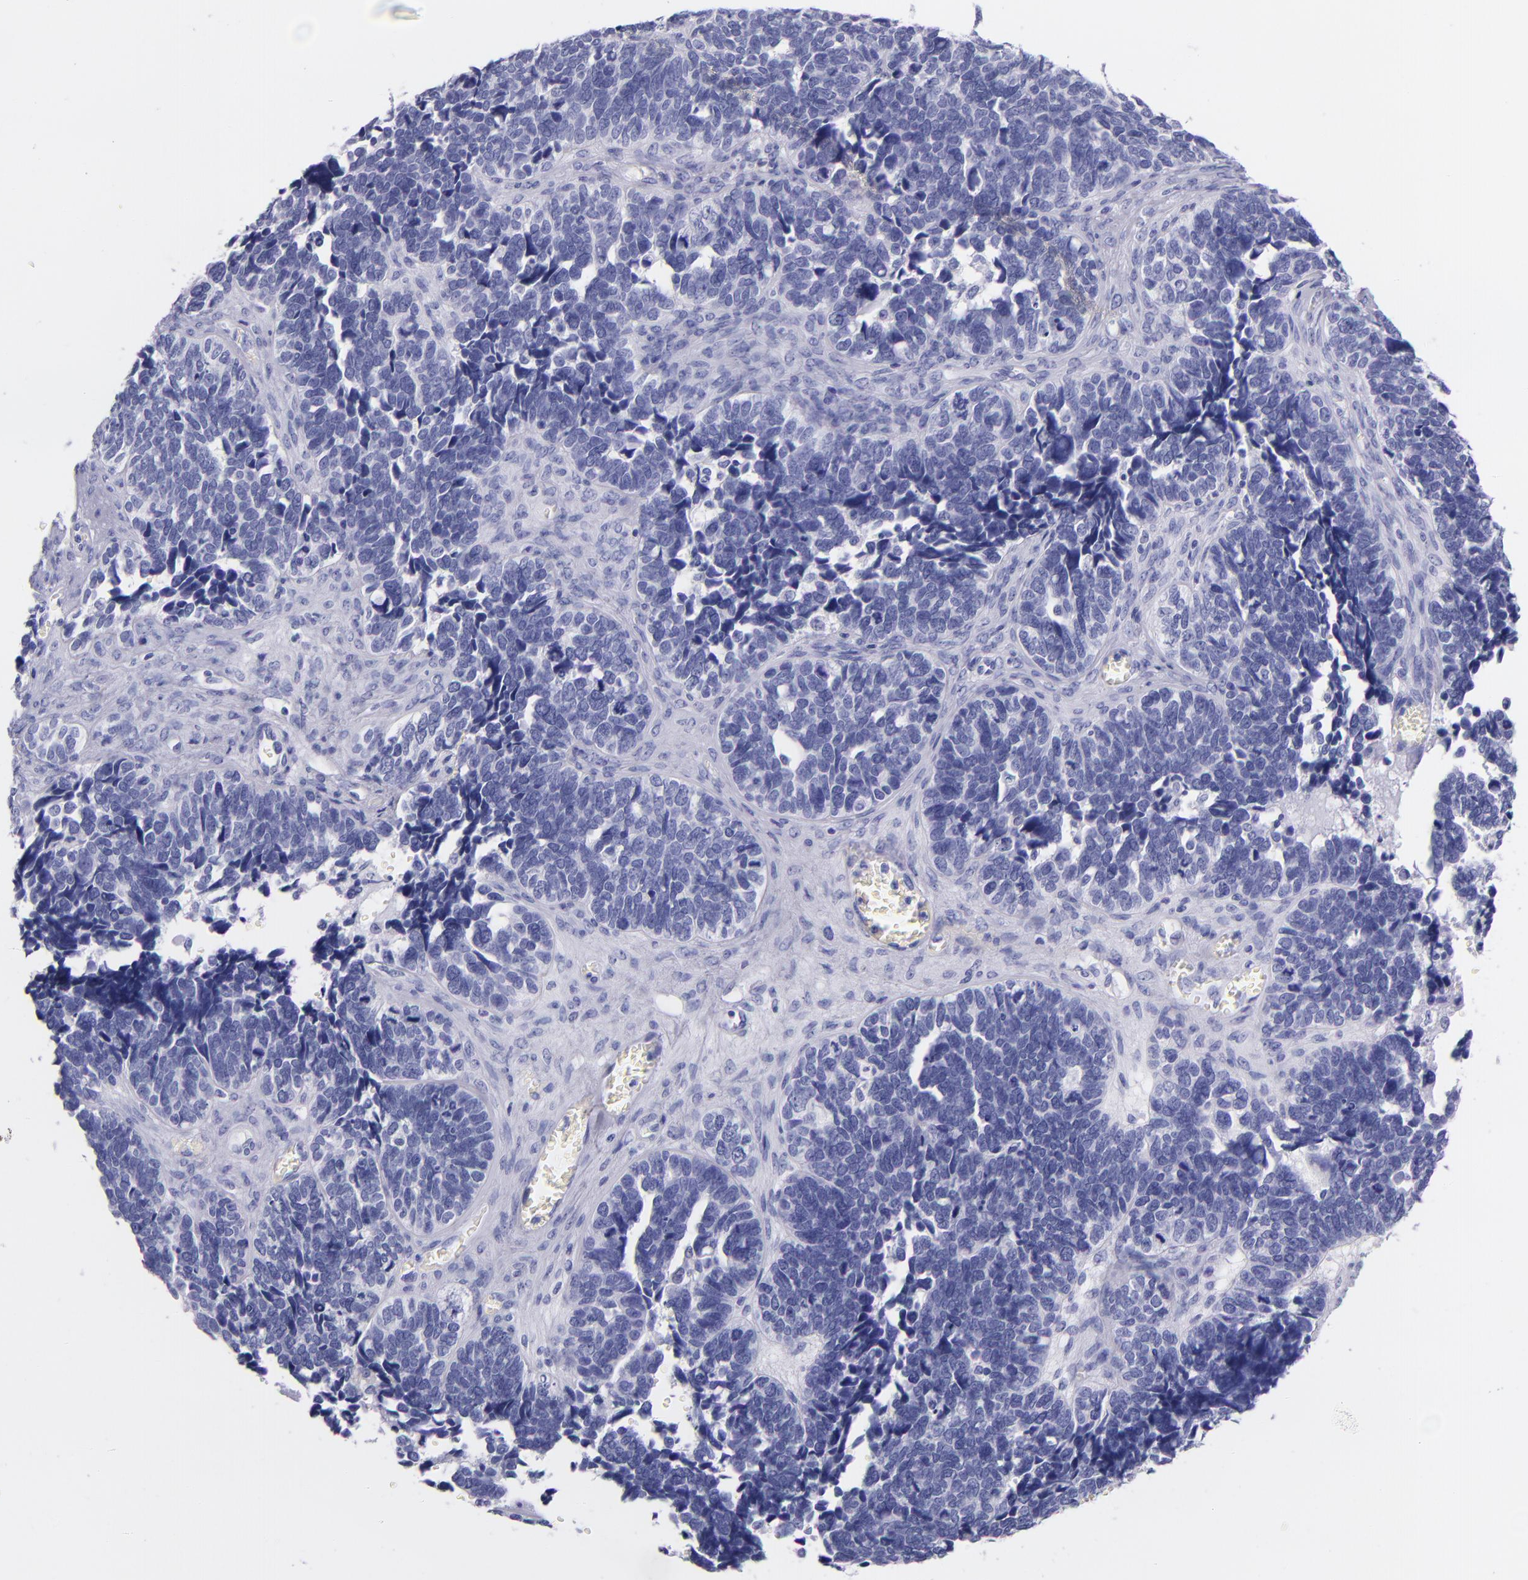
{"staining": {"intensity": "negative", "quantity": "none", "location": "none"}, "tissue": "ovarian cancer", "cell_type": "Tumor cells", "image_type": "cancer", "snomed": [{"axis": "morphology", "description": "Cystadenocarcinoma, serous, NOS"}, {"axis": "topography", "description": "Ovary"}], "caption": "IHC image of neoplastic tissue: ovarian cancer (serous cystadenocarcinoma) stained with DAB exhibits no significant protein expression in tumor cells. (DAB immunohistochemistry, high magnification).", "gene": "SFTPA2", "patient": {"sex": "female", "age": 77}}